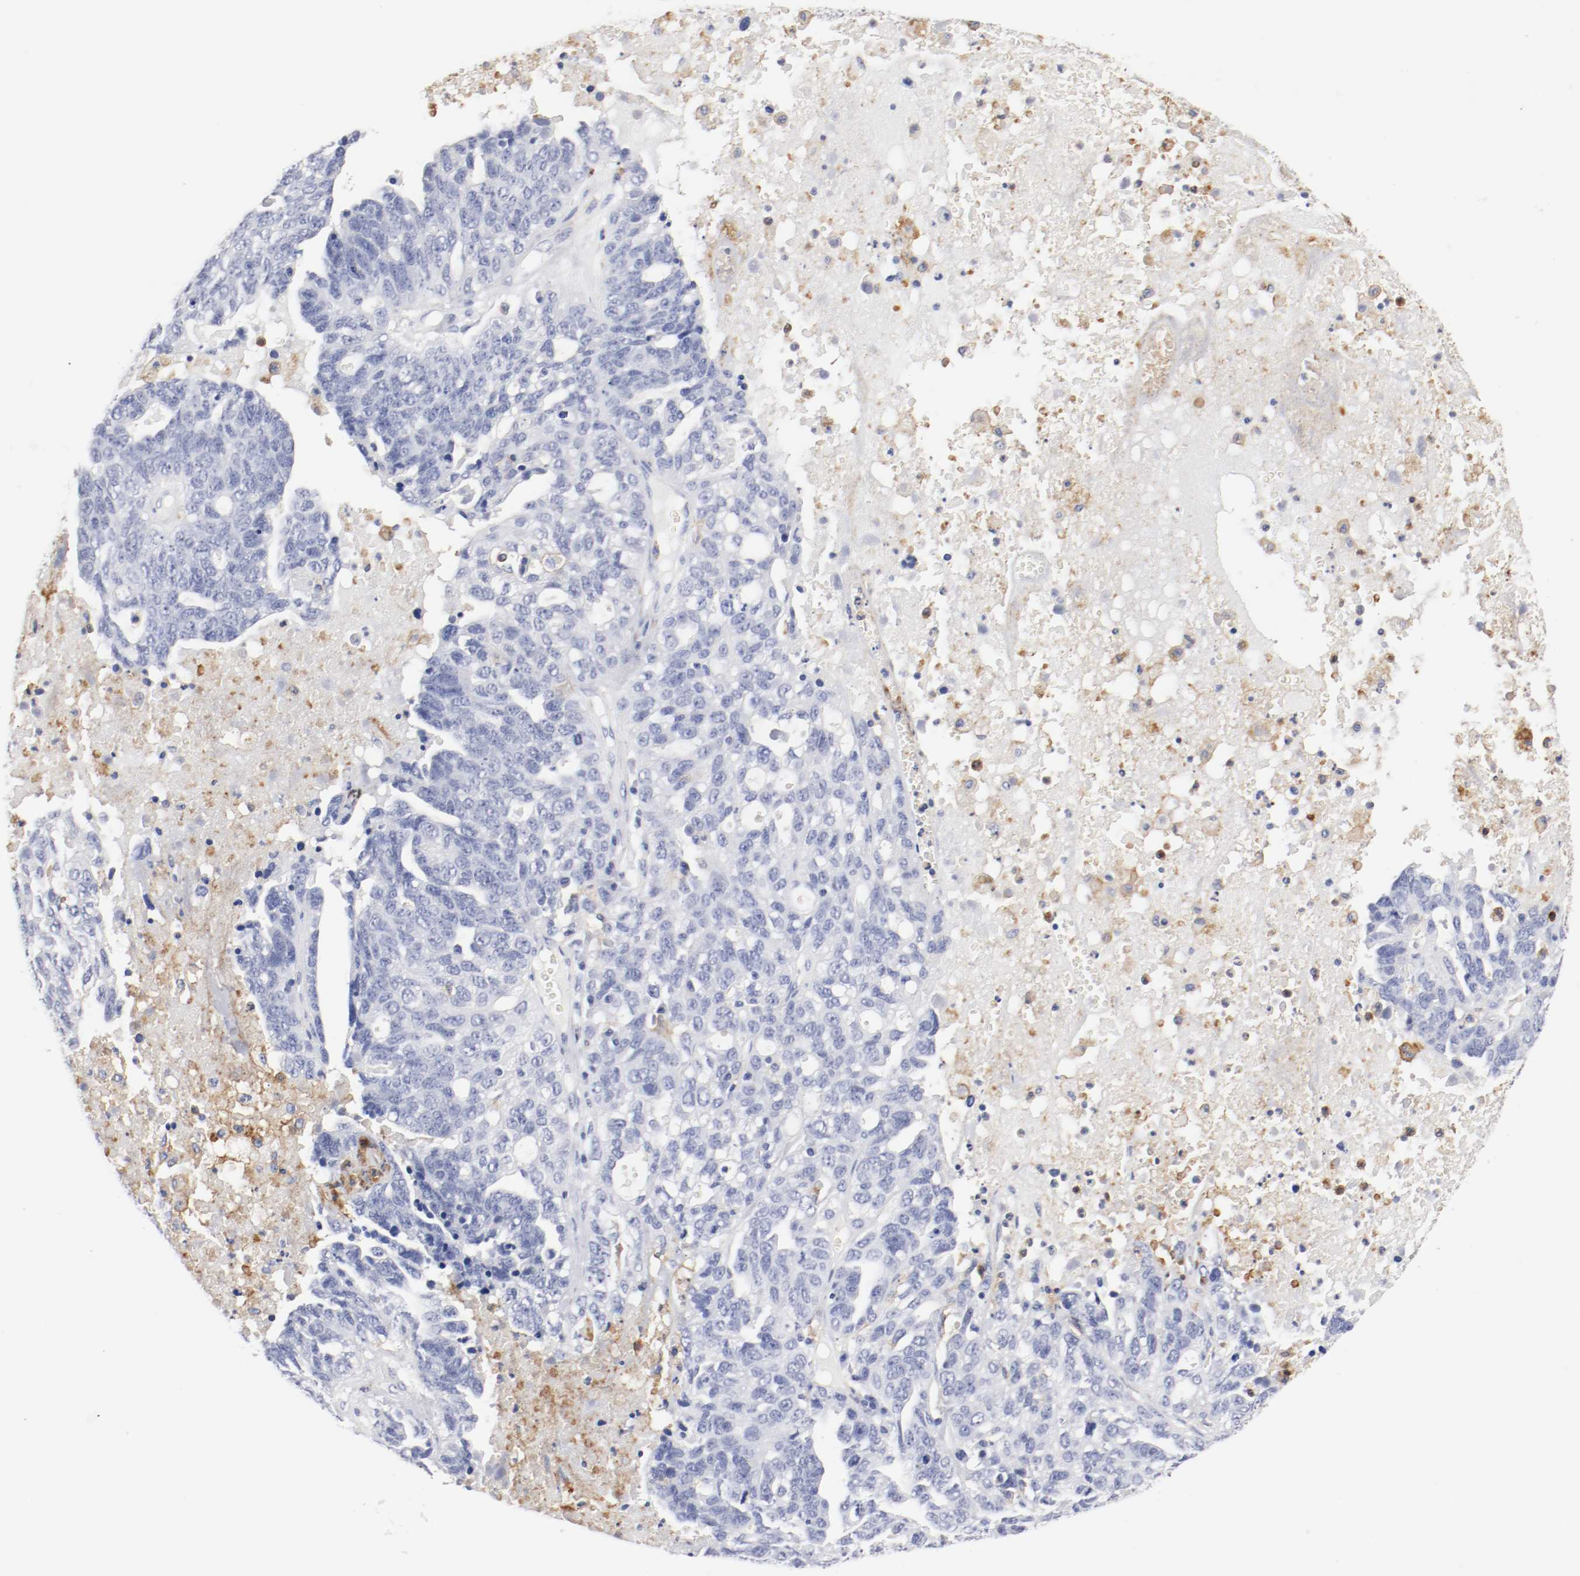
{"staining": {"intensity": "negative", "quantity": "none", "location": "none"}, "tissue": "ovarian cancer", "cell_type": "Tumor cells", "image_type": "cancer", "snomed": [{"axis": "morphology", "description": "Cystadenocarcinoma, serous, NOS"}, {"axis": "topography", "description": "Ovary"}], "caption": "This is a image of immunohistochemistry (IHC) staining of ovarian serous cystadenocarcinoma, which shows no staining in tumor cells.", "gene": "ITGAX", "patient": {"sex": "female", "age": 71}}